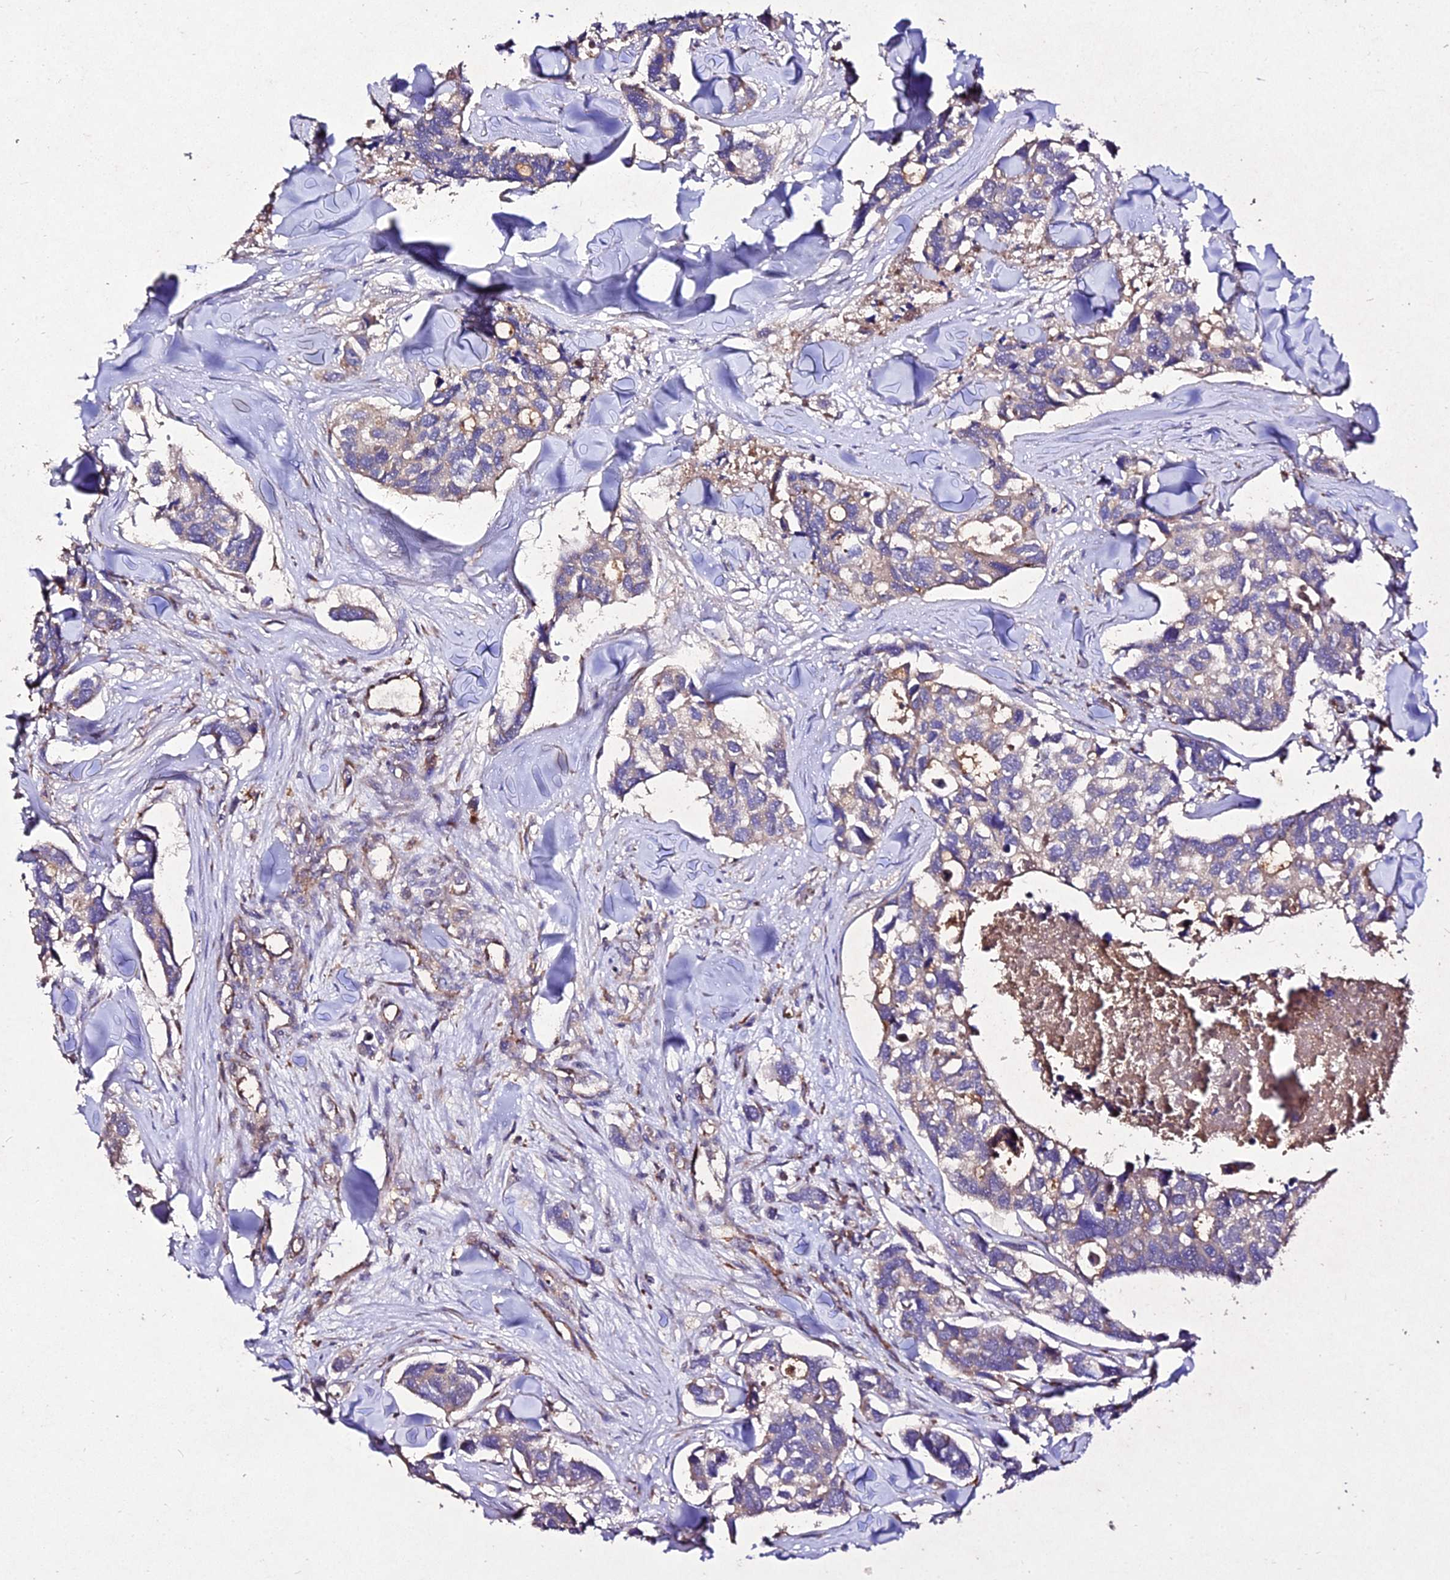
{"staining": {"intensity": "weak", "quantity": "<25%", "location": "cytoplasmic/membranous"}, "tissue": "breast cancer", "cell_type": "Tumor cells", "image_type": "cancer", "snomed": [{"axis": "morphology", "description": "Duct carcinoma"}, {"axis": "topography", "description": "Breast"}], "caption": "This is an immunohistochemistry micrograph of human invasive ductal carcinoma (breast). There is no positivity in tumor cells.", "gene": "AP3M2", "patient": {"sex": "female", "age": 83}}